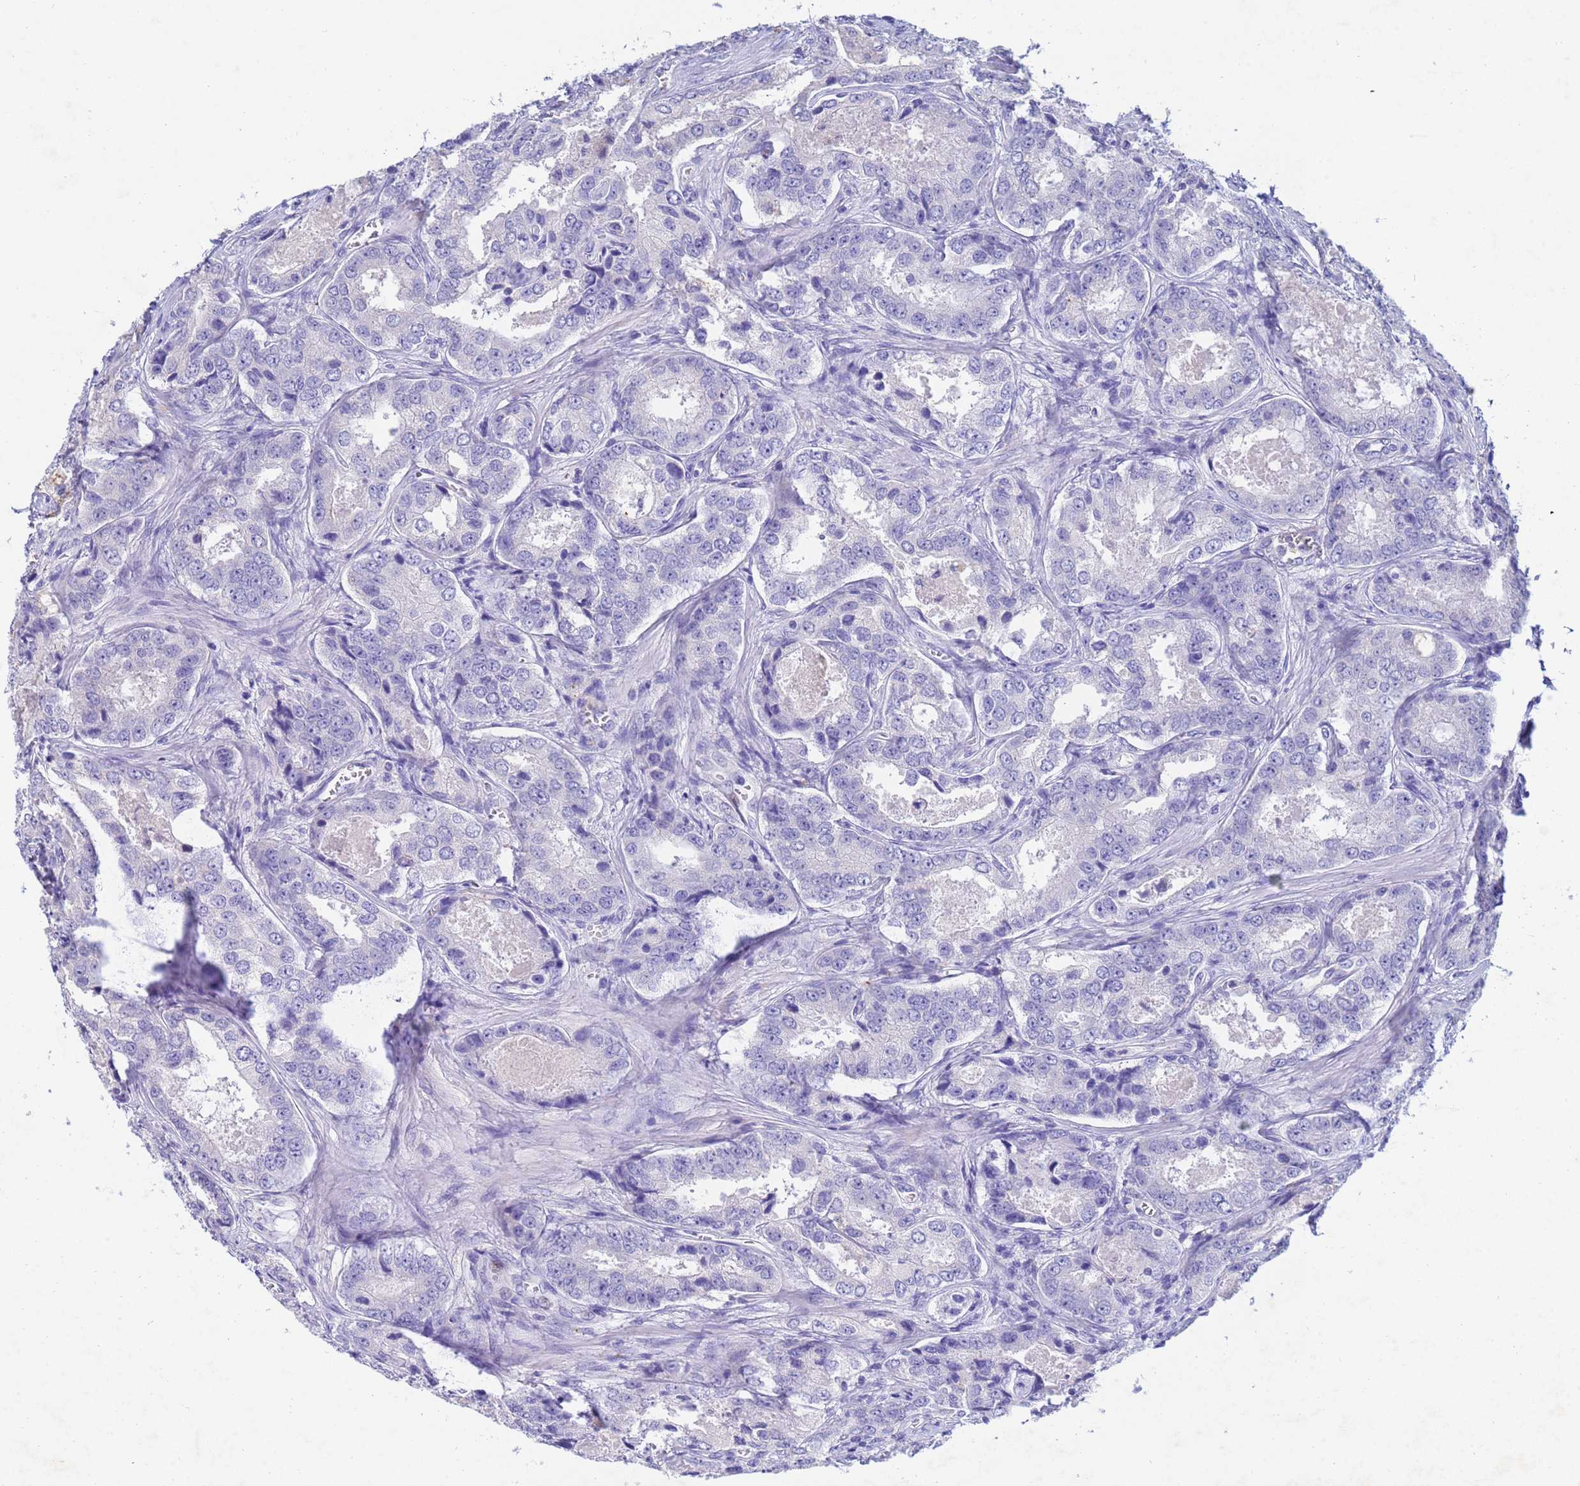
{"staining": {"intensity": "negative", "quantity": "none", "location": "none"}, "tissue": "prostate cancer", "cell_type": "Tumor cells", "image_type": "cancer", "snomed": [{"axis": "morphology", "description": "Adenocarcinoma, Low grade"}, {"axis": "topography", "description": "Prostate"}], "caption": "Tumor cells are negative for protein expression in human prostate cancer. (Brightfield microscopy of DAB IHC at high magnification).", "gene": "CSTB", "patient": {"sex": "male", "age": 68}}